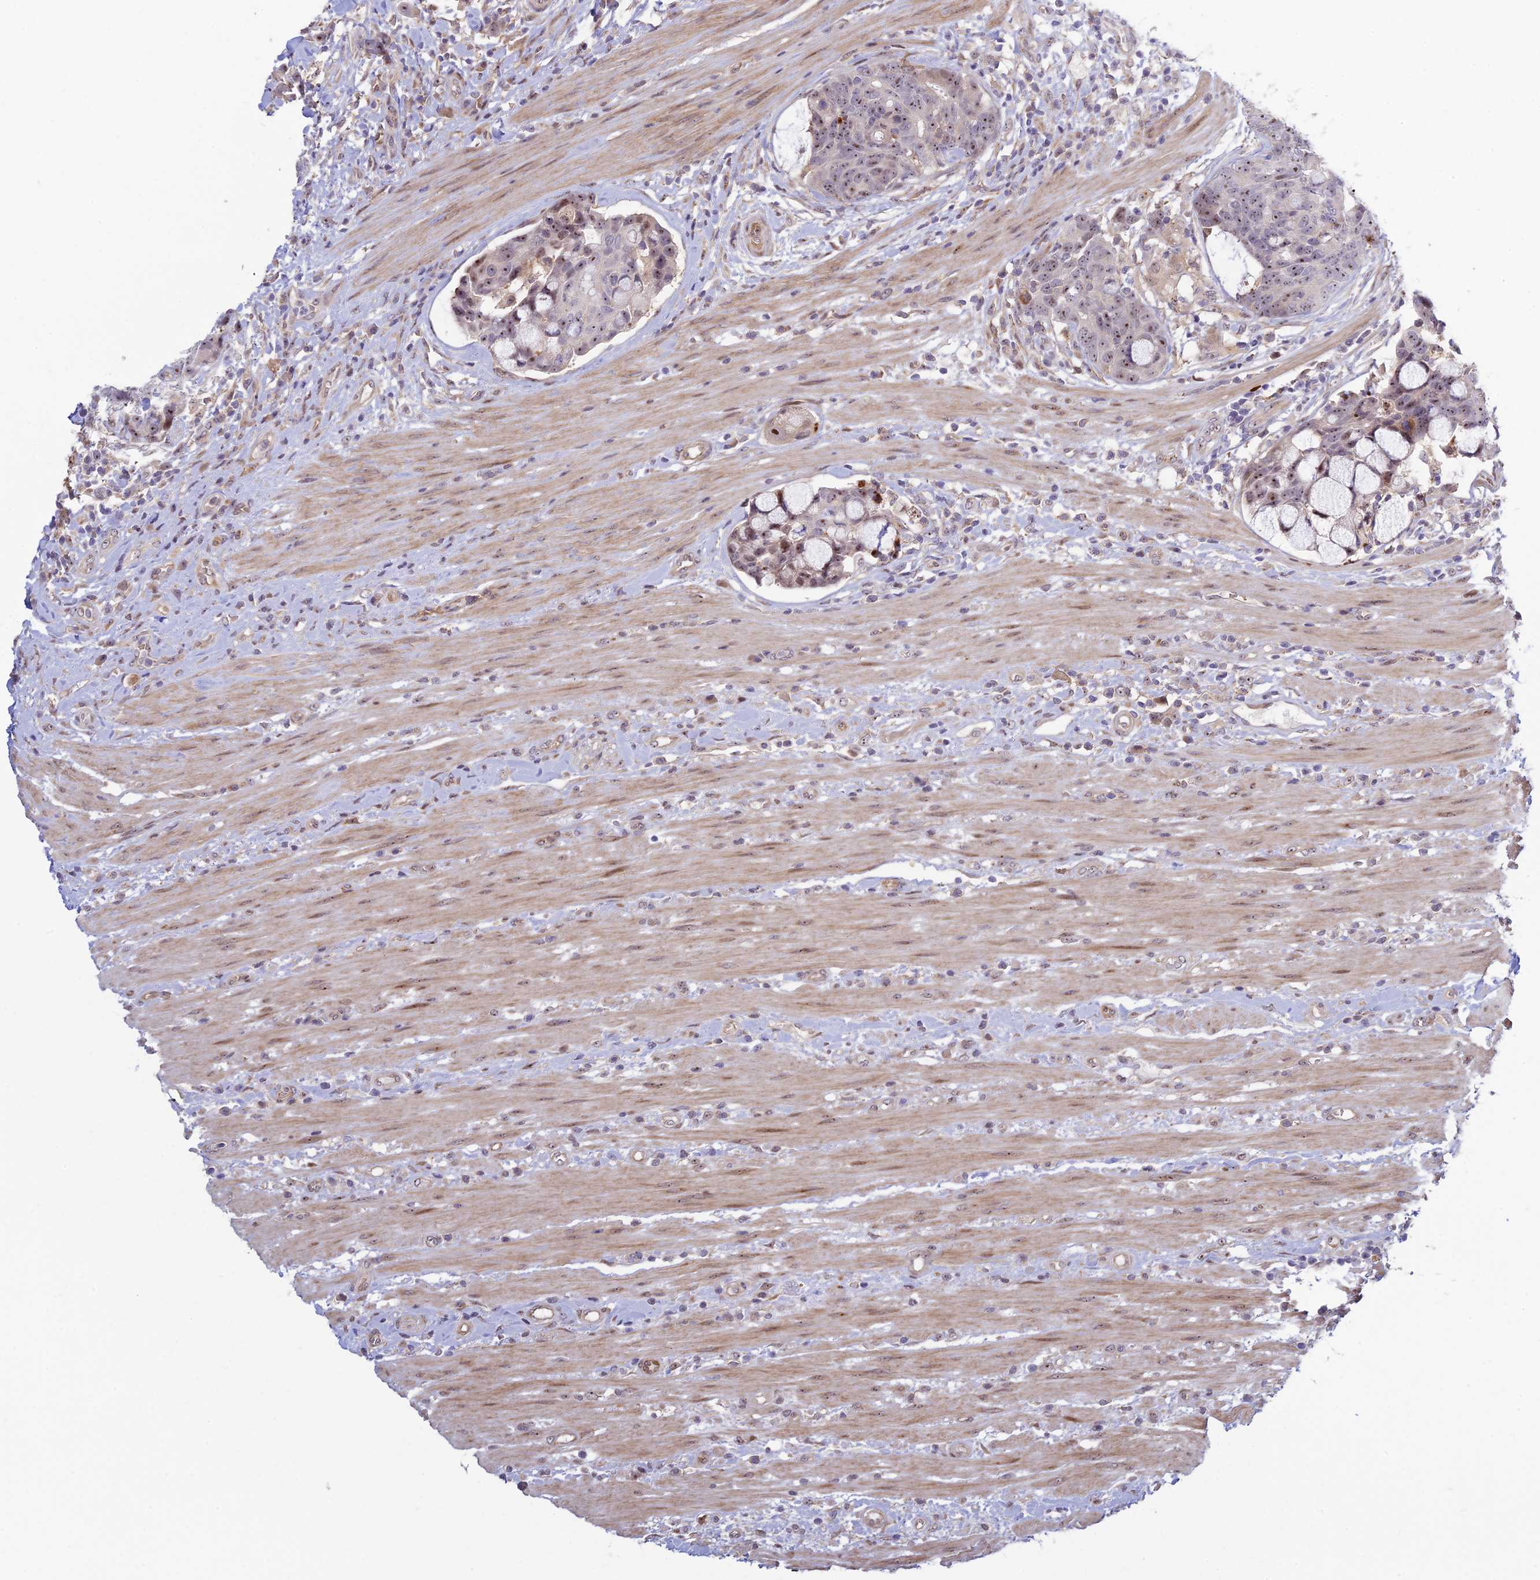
{"staining": {"intensity": "moderate", "quantity": "25%-75%", "location": "nuclear"}, "tissue": "colorectal cancer", "cell_type": "Tumor cells", "image_type": "cancer", "snomed": [{"axis": "morphology", "description": "Adenocarcinoma, NOS"}, {"axis": "topography", "description": "Colon"}], "caption": "DAB immunohistochemical staining of adenocarcinoma (colorectal) reveals moderate nuclear protein expression in approximately 25%-75% of tumor cells. (Brightfield microscopy of DAB IHC at high magnification).", "gene": "UFSP2", "patient": {"sex": "female", "age": 82}}